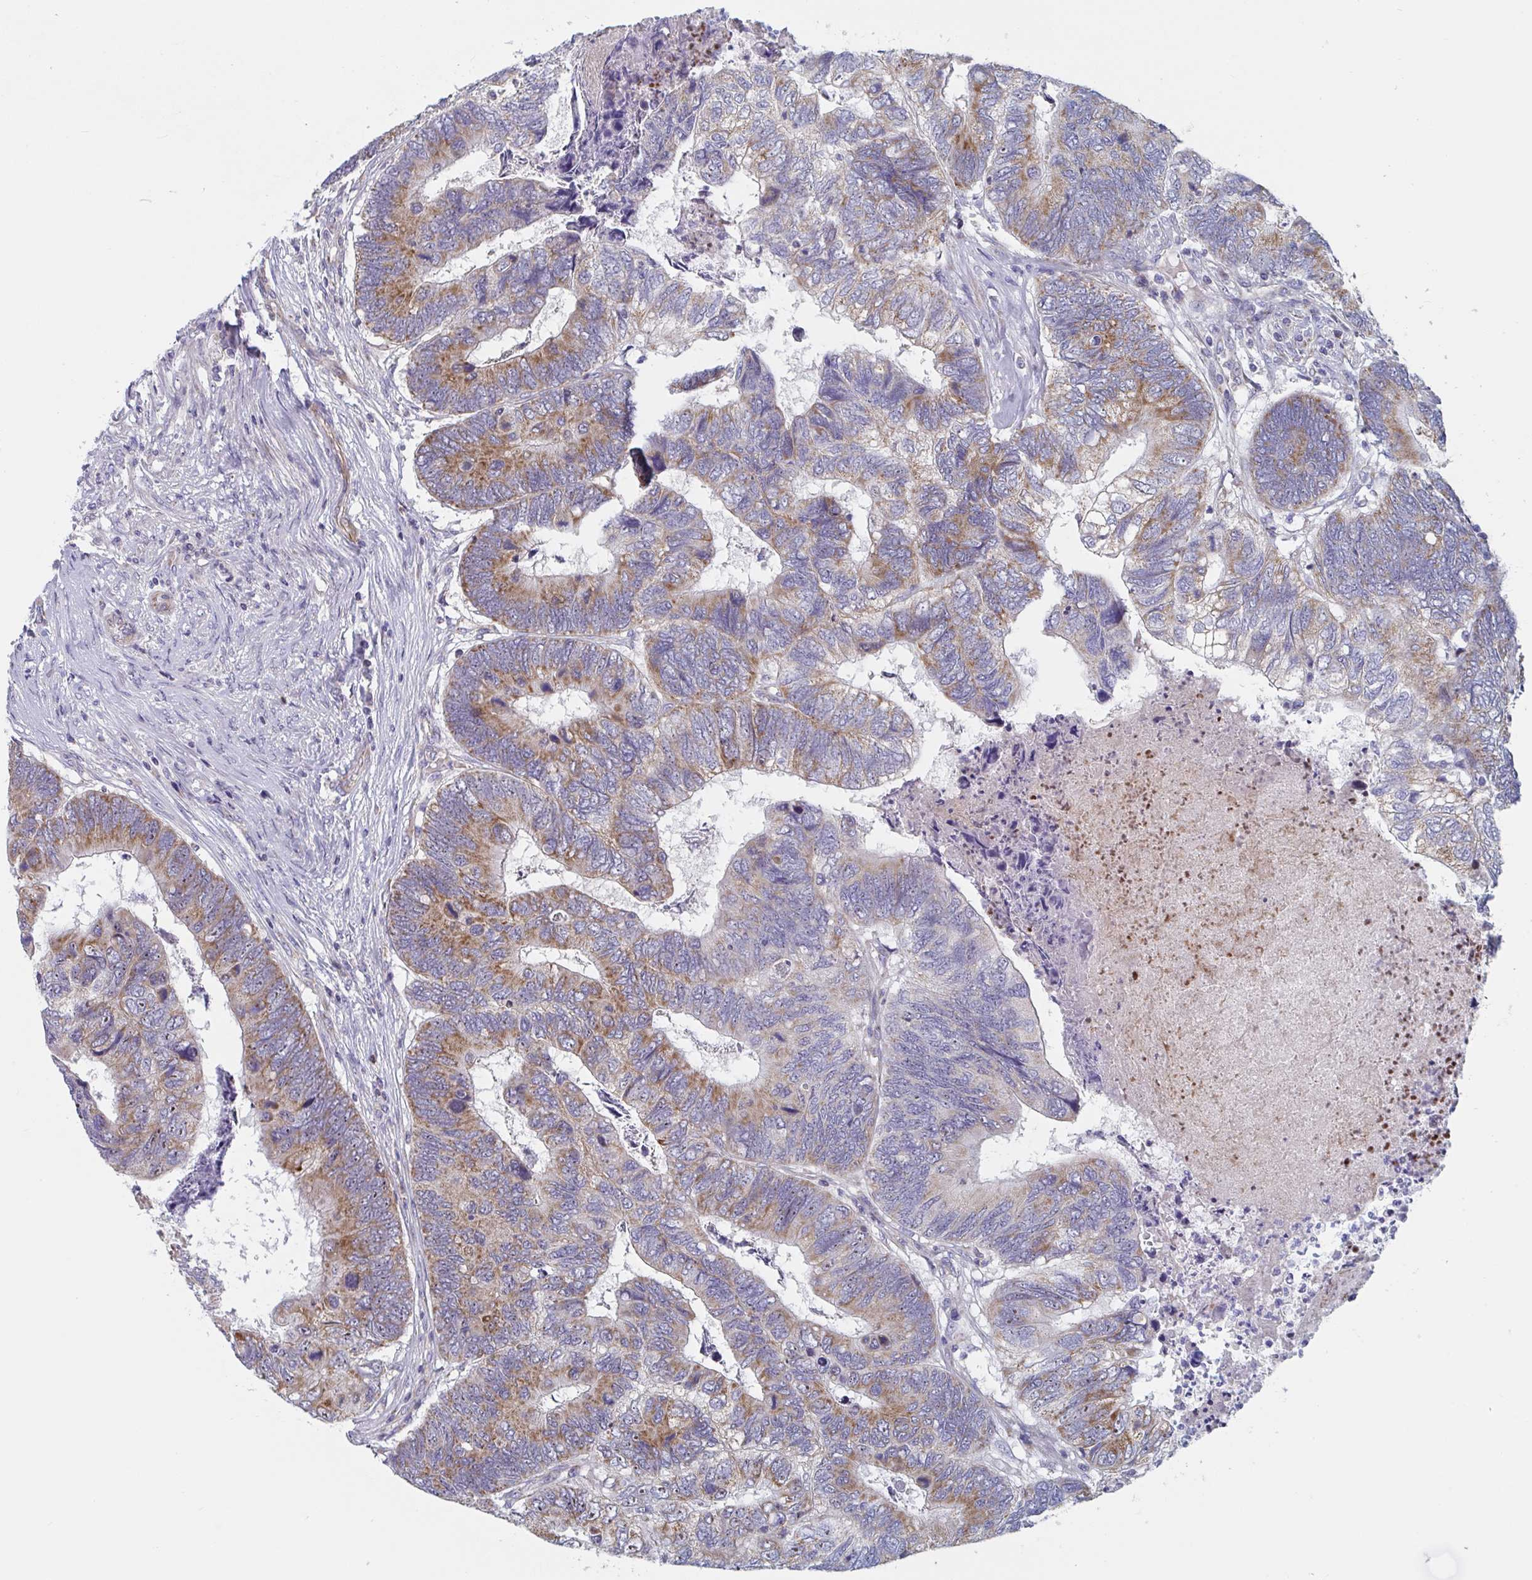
{"staining": {"intensity": "moderate", "quantity": "25%-75%", "location": "cytoplasmic/membranous"}, "tissue": "colorectal cancer", "cell_type": "Tumor cells", "image_type": "cancer", "snomed": [{"axis": "morphology", "description": "Adenocarcinoma, NOS"}, {"axis": "topography", "description": "Colon"}], "caption": "This micrograph reveals colorectal cancer (adenocarcinoma) stained with immunohistochemistry (IHC) to label a protein in brown. The cytoplasmic/membranous of tumor cells show moderate positivity for the protein. Nuclei are counter-stained blue.", "gene": "MRPL53", "patient": {"sex": "female", "age": 67}}